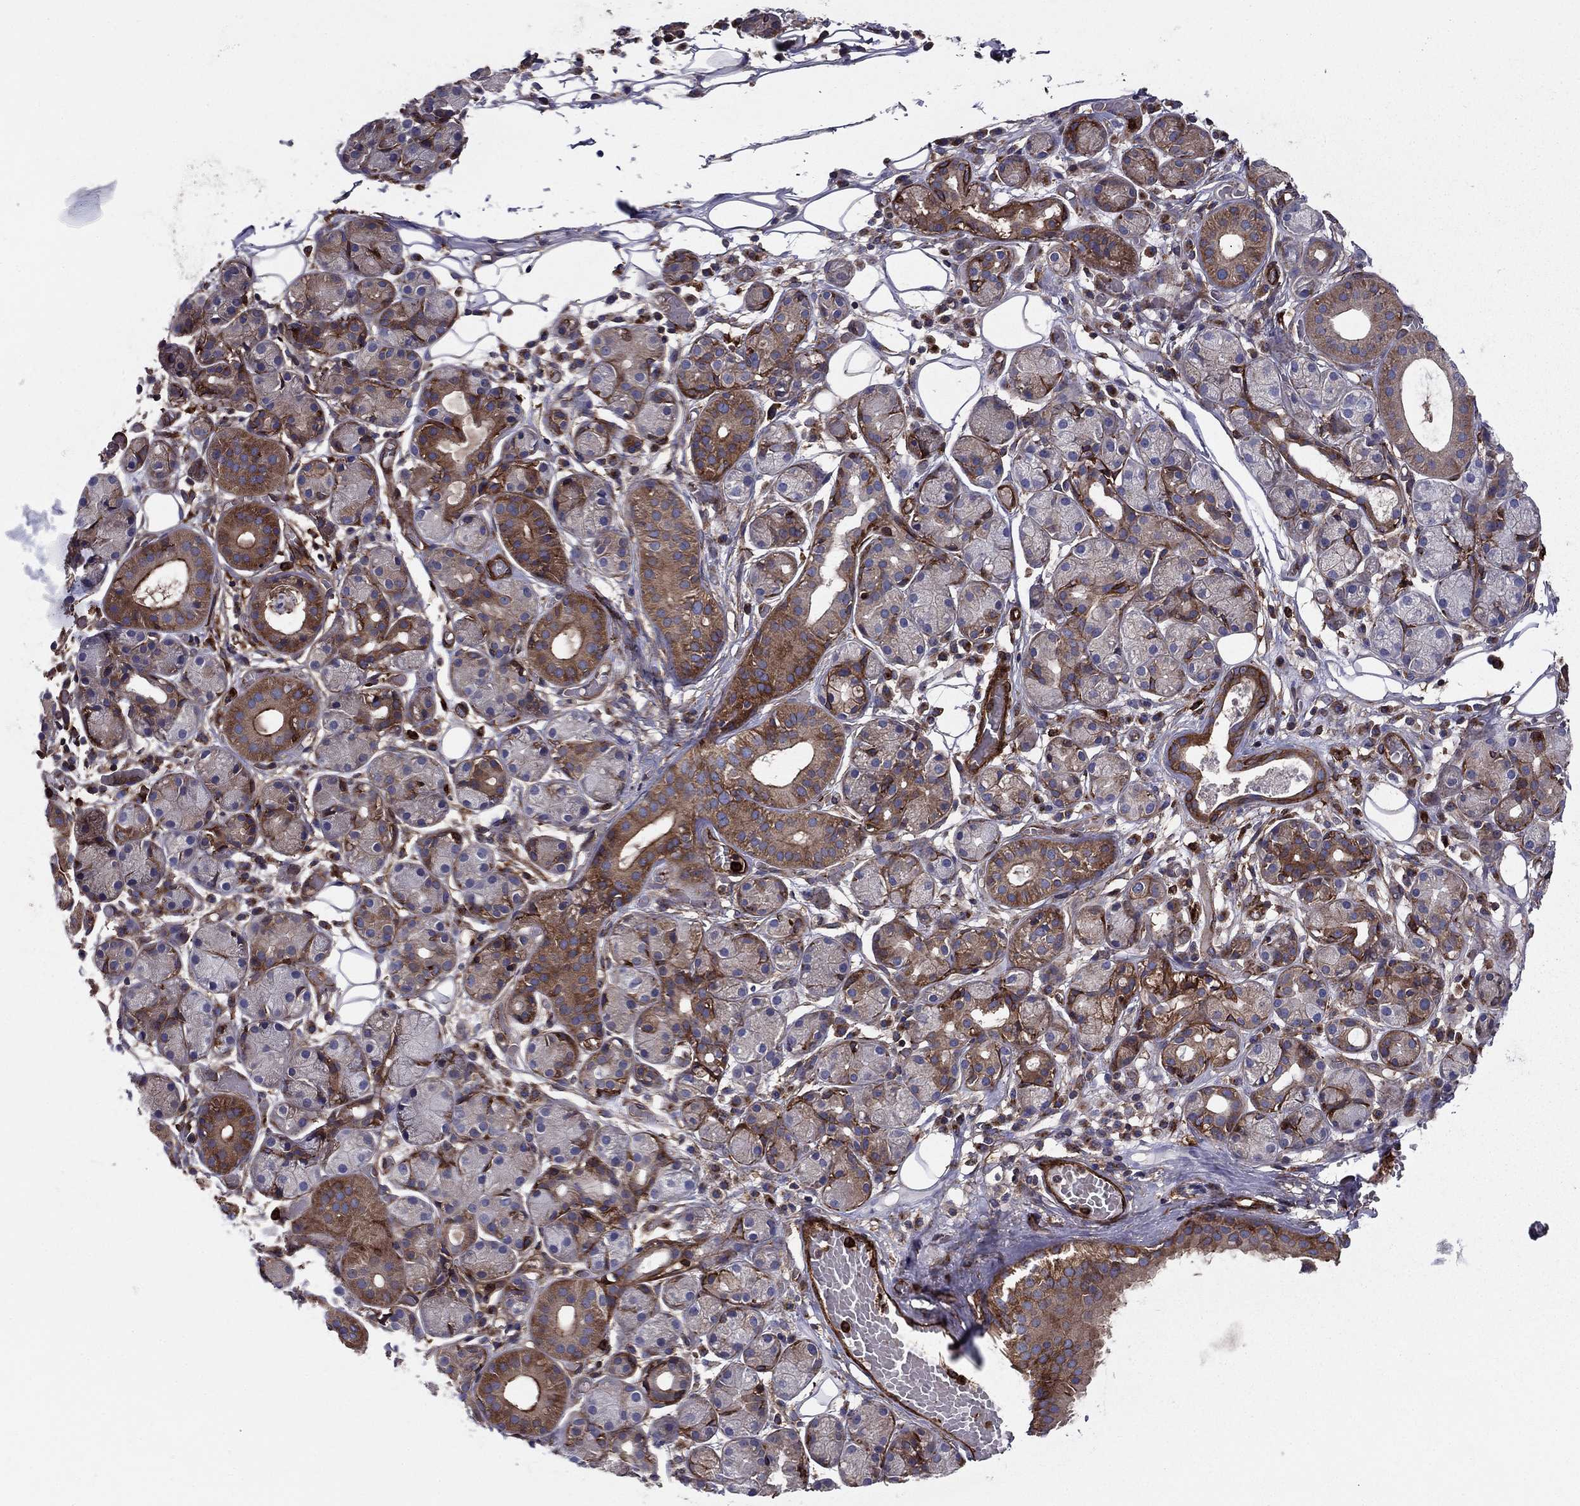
{"staining": {"intensity": "moderate", "quantity": "<25%", "location": "cytoplasmic/membranous"}, "tissue": "salivary gland", "cell_type": "Glandular cells", "image_type": "normal", "snomed": [{"axis": "morphology", "description": "Normal tissue, NOS"}, {"axis": "topography", "description": "Salivary gland"}, {"axis": "topography", "description": "Peripheral nerve tissue"}], "caption": "Immunohistochemical staining of benign human salivary gland exhibits low levels of moderate cytoplasmic/membranous positivity in about <25% of glandular cells.", "gene": "EHBP1L1", "patient": {"sex": "male", "age": 71}}